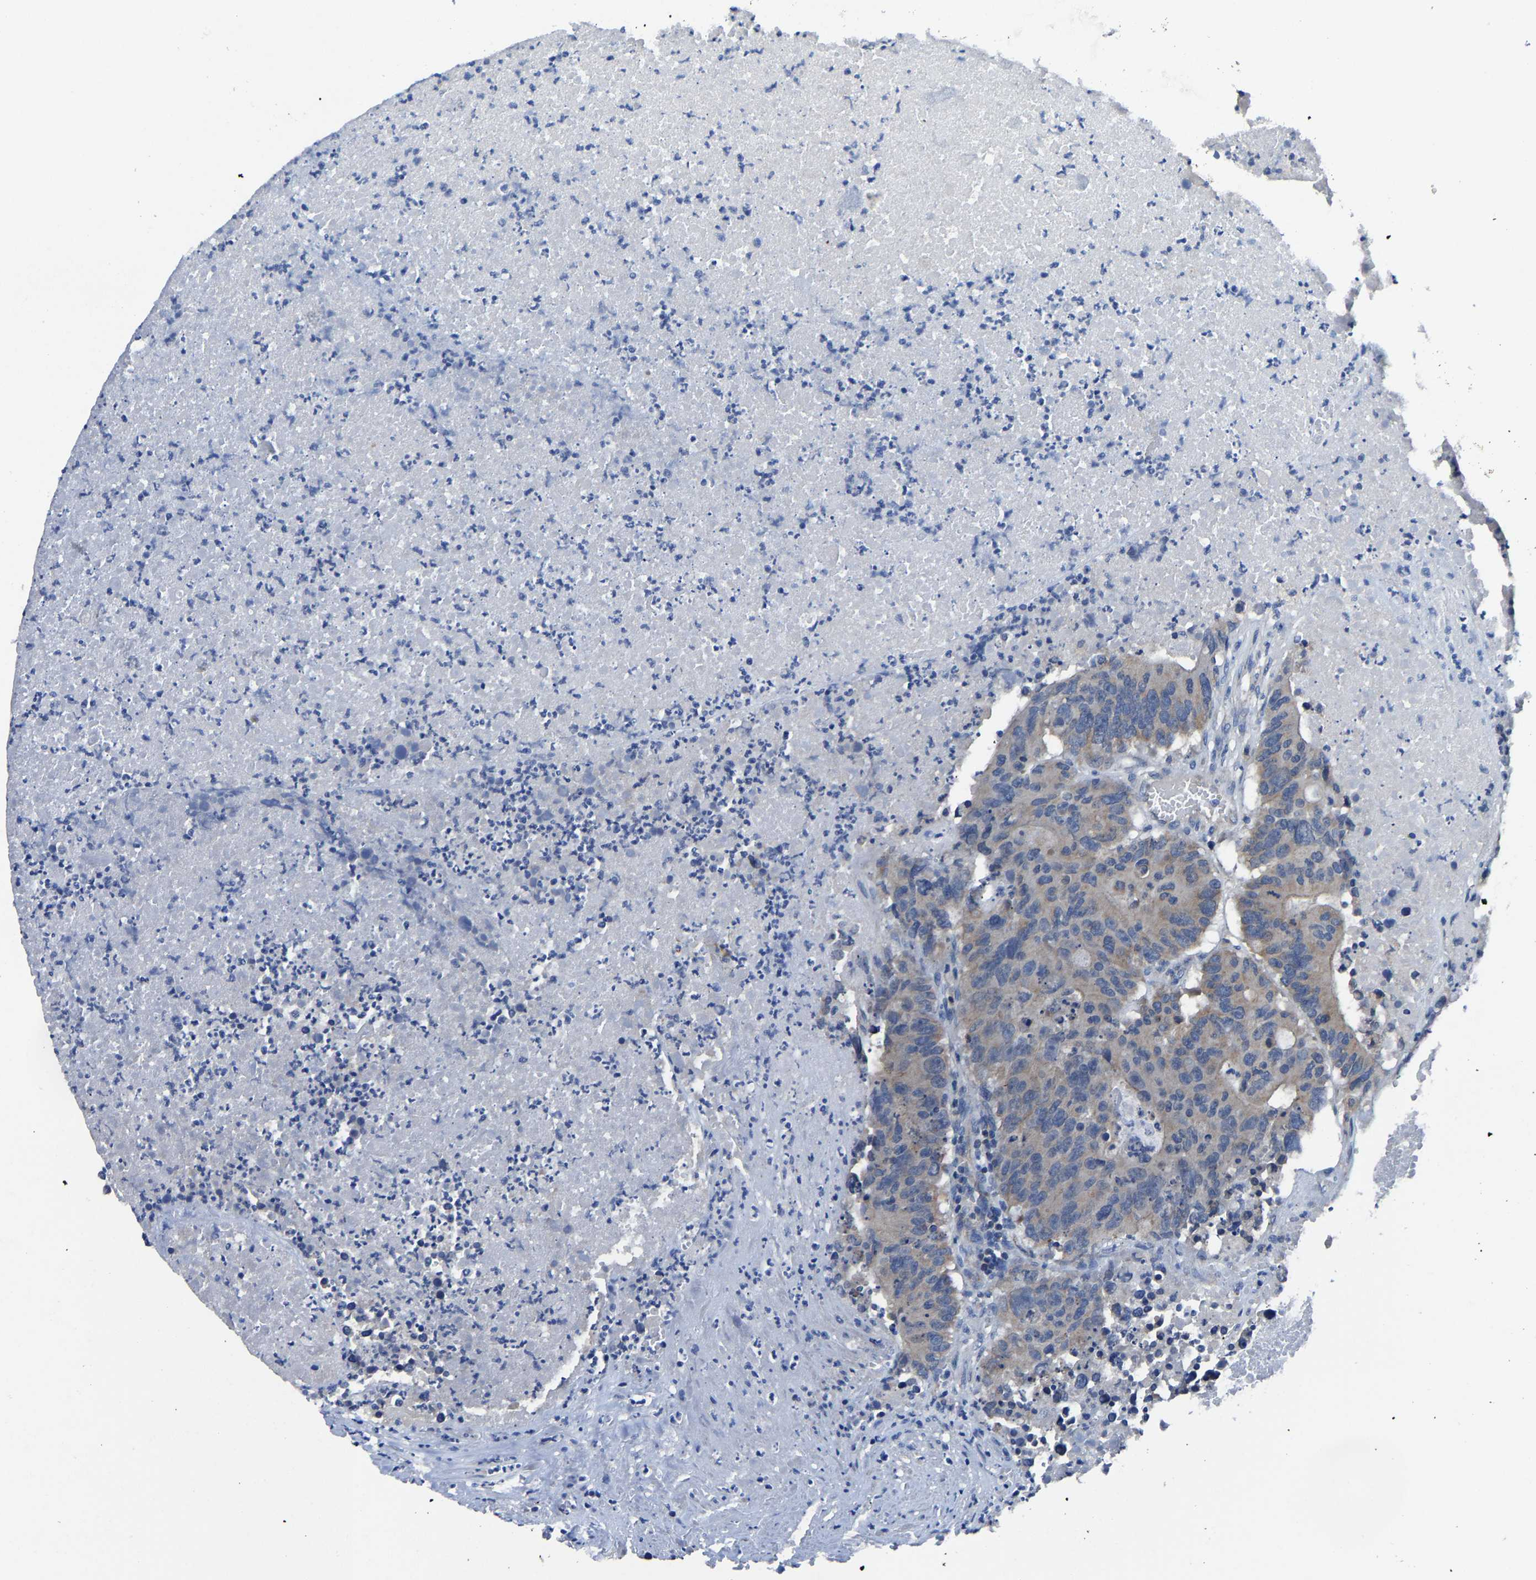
{"staining": {"intensity": "weak", "quantity": "25%-75%", "location": "cytoplasmic/membranous"}, "tissue": "colorectal cancer", "cell_type": "Tumor cells", "image_type": "cancer", "snomed": [{"axis": "morphology", "description": "Adenocarcinoma, NOS"}, {"axis": "topography", "description": "Colon"}], "caption": "This micrograph demonstrates IHC staining of colorectal cancer (adenocarcinoma), with low weak cytoplasmic/membranous positivity in approximately 25%-75% of tumor cells.", "gene": "AGK", "patient": {"sex": "male", "age": 87}}